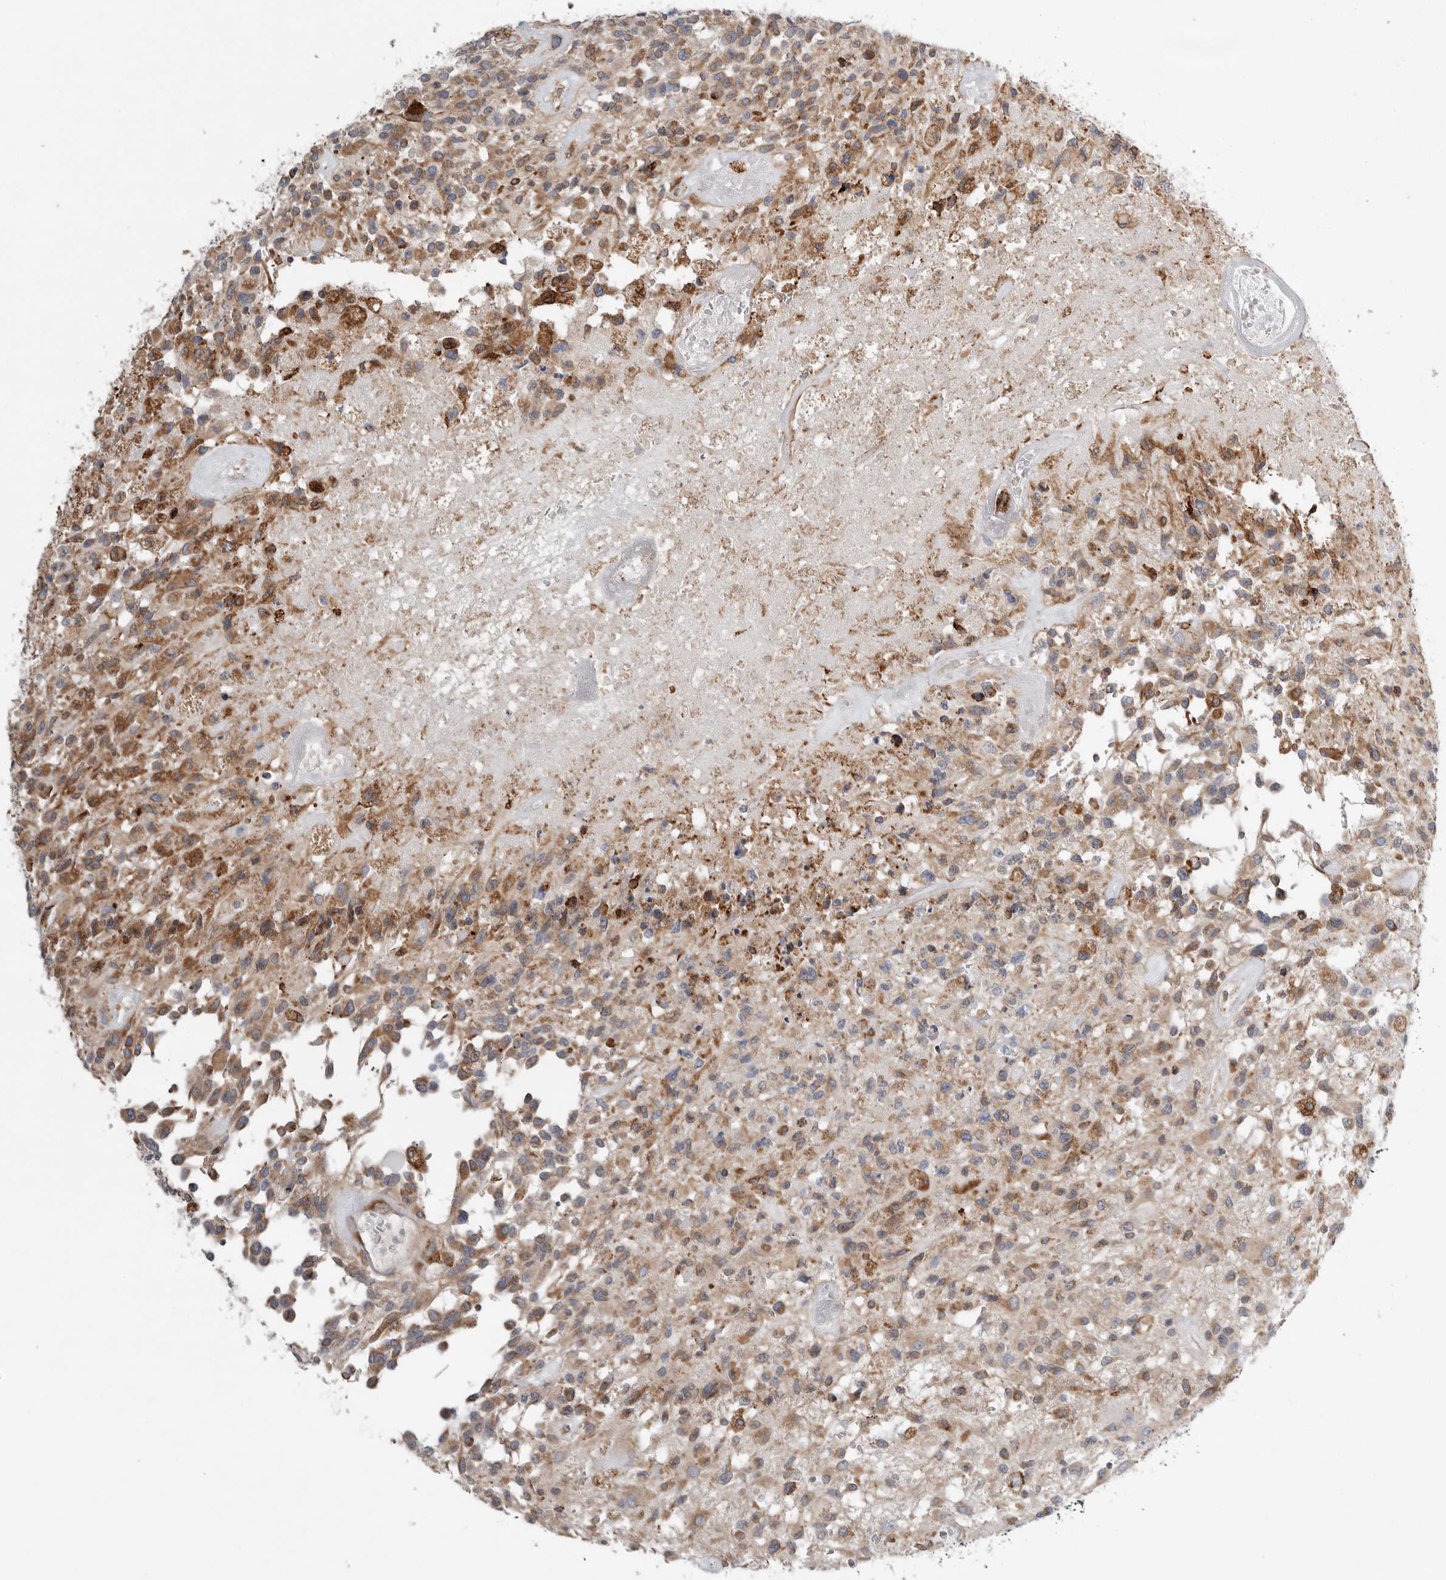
{"staining": {"intensity": "moderate", "quantity": "25%-75%", "location": "cytoplasmic/membranous"}, "tissue": "glioma", "cell_type": "Tumor cells", "image_type": "cancer", "snomed": [{"axis": "morphology", "description": "Glioma, malignant, High grade"}, {"axis": "morphology", "description": "Glioblastoma, NOS"}, {"axis": "topography", "description": "Brain"}], "caption": "Approximately 25%-75% of tumor cells in human malignant glioma (high-grade) display moderate cytoplasmic/membranous protein positivity as visualized by brown immunohistochemical staining.", "gene": "GANAB", "patient": {"sex": "male", "age": 60}}